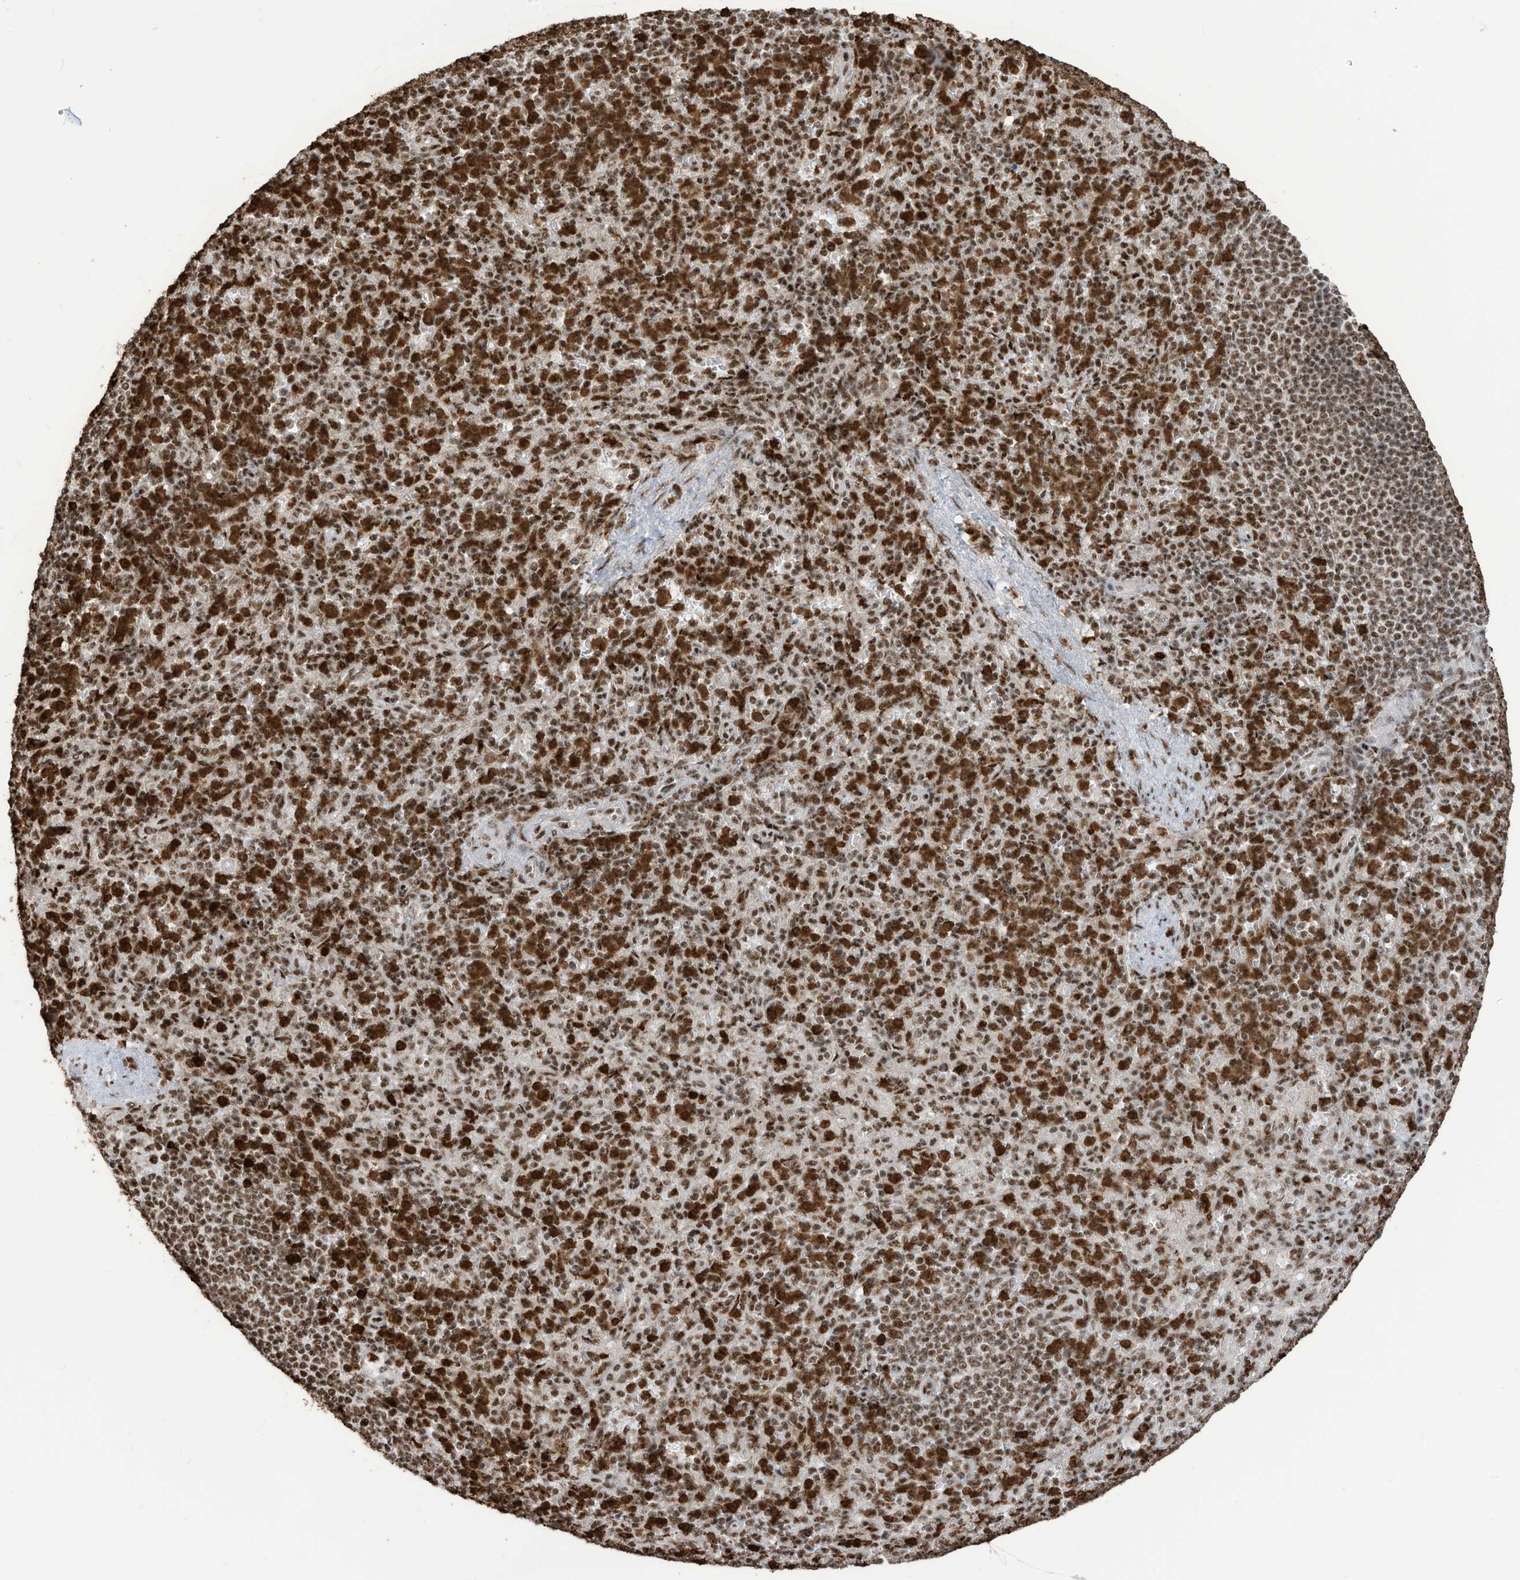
{"staining": {"intensity": "strong", "quantity": ">75%", "location": "cytoplasmic/membranous,nuclear"}, "tissue": "spleen", "cell_type": "Cells in red pulp", "image_type": "normal", "snomed": [{"axis": "morphology", "description": "Normal tissue, NOS"}, {"axis": "topography", "description": "Spleen"}], "caption": "A micrograph of spleen stained for a protein shows strong cytoplasmic/membranous,nuclear brown staining in cells in red pulp.", "gene": "LBH", "patient": {"sex": "female", "age": 74}}